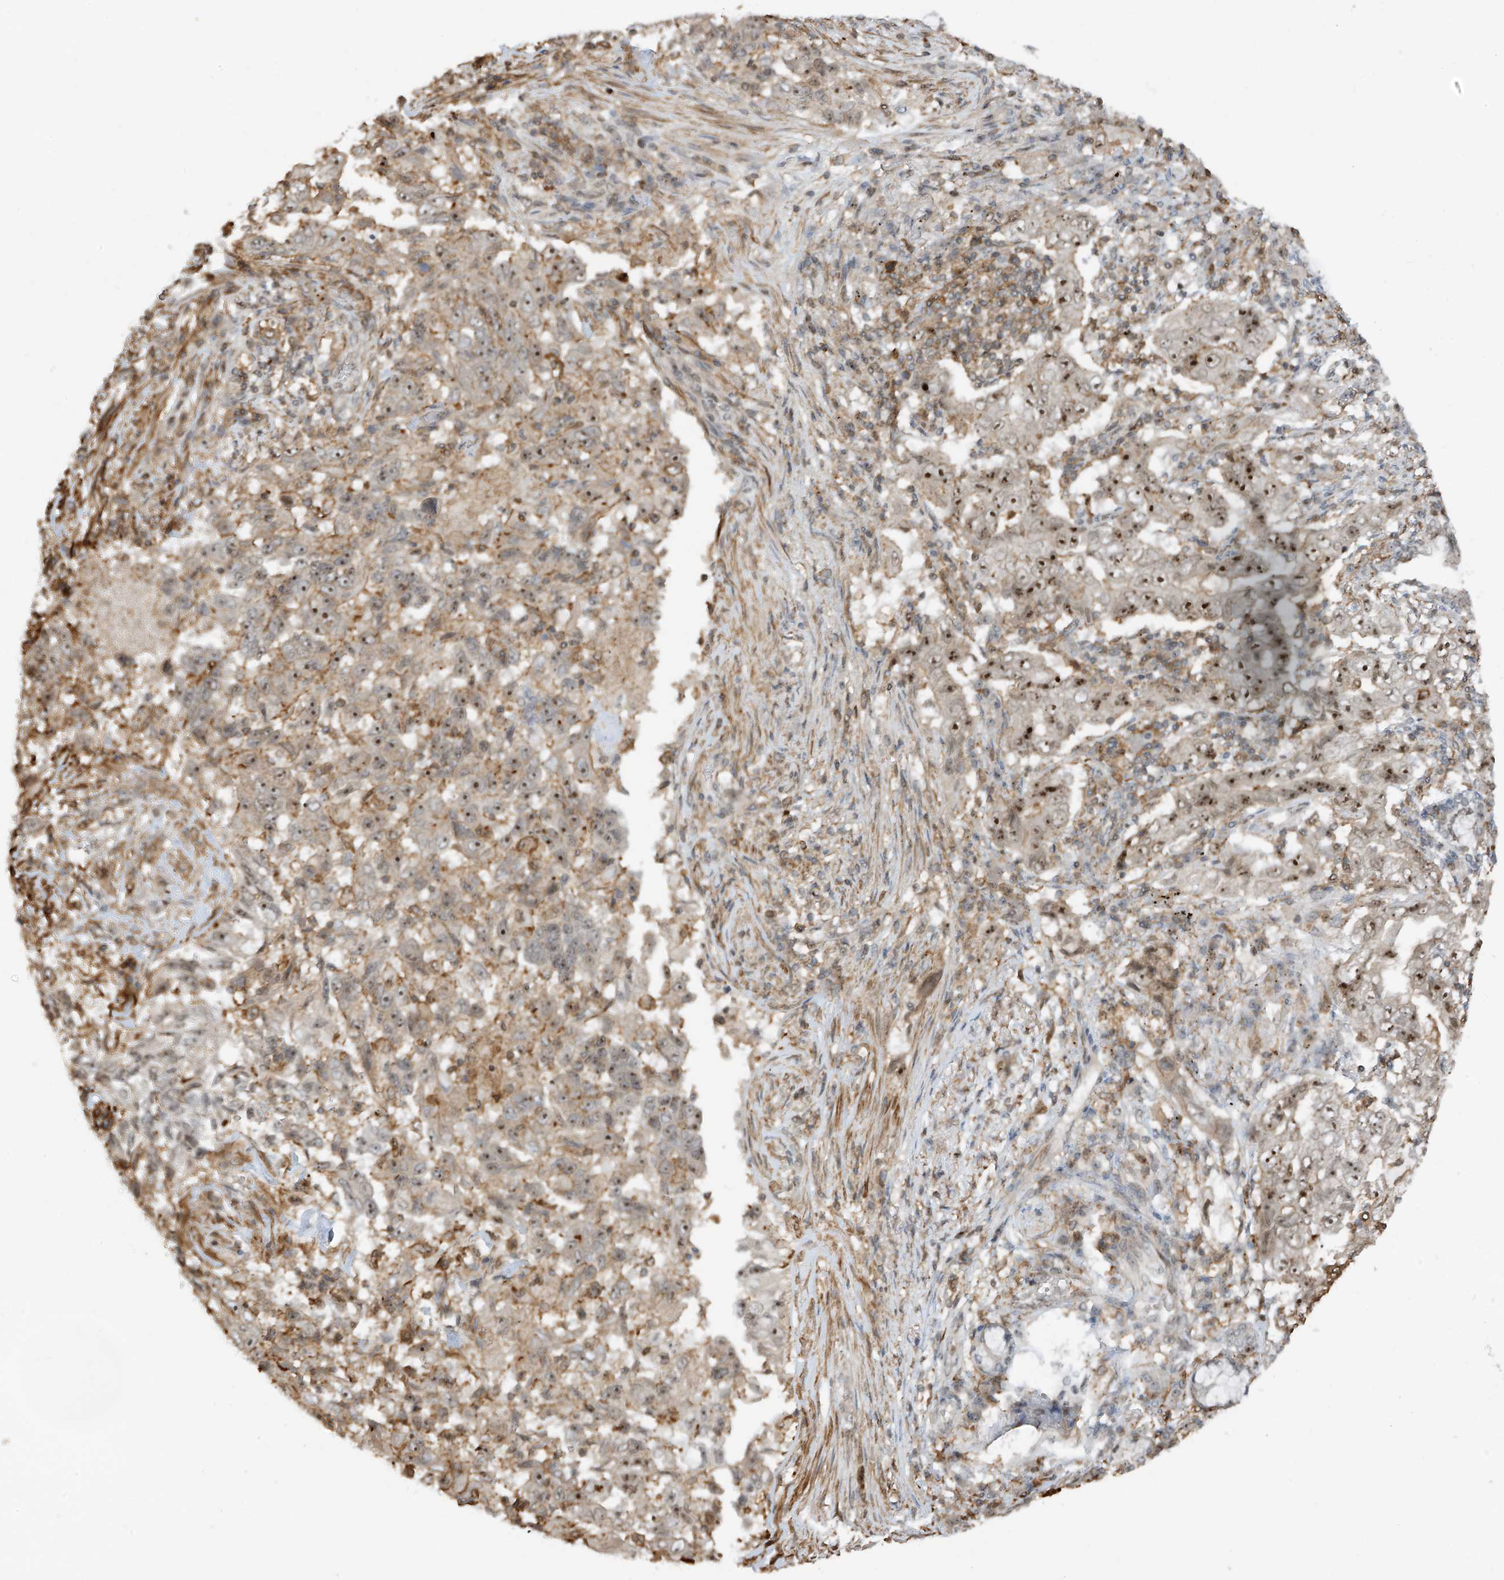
{"staining": {"intensity": "moderate", "quantity": "25%-75%", "location": "nuclear"}, "tissue": "lung cancer", "cell_type": "Tumor cells", "image_type": "cancer", "snomed": [{"axis": "morphology", "description": "Adenocarcinoma, NOS"}, {"axis": "topography", "description": "Lung"}], "caption": "This micrograph displays immunohistochemistry (IHC) staining of human lung cancer, with medium moderate nuclear expression in approximately 25%-75% of tumor cells.", "gene": "REPIN1", "patient": {"sex": "female", "age": 51}}